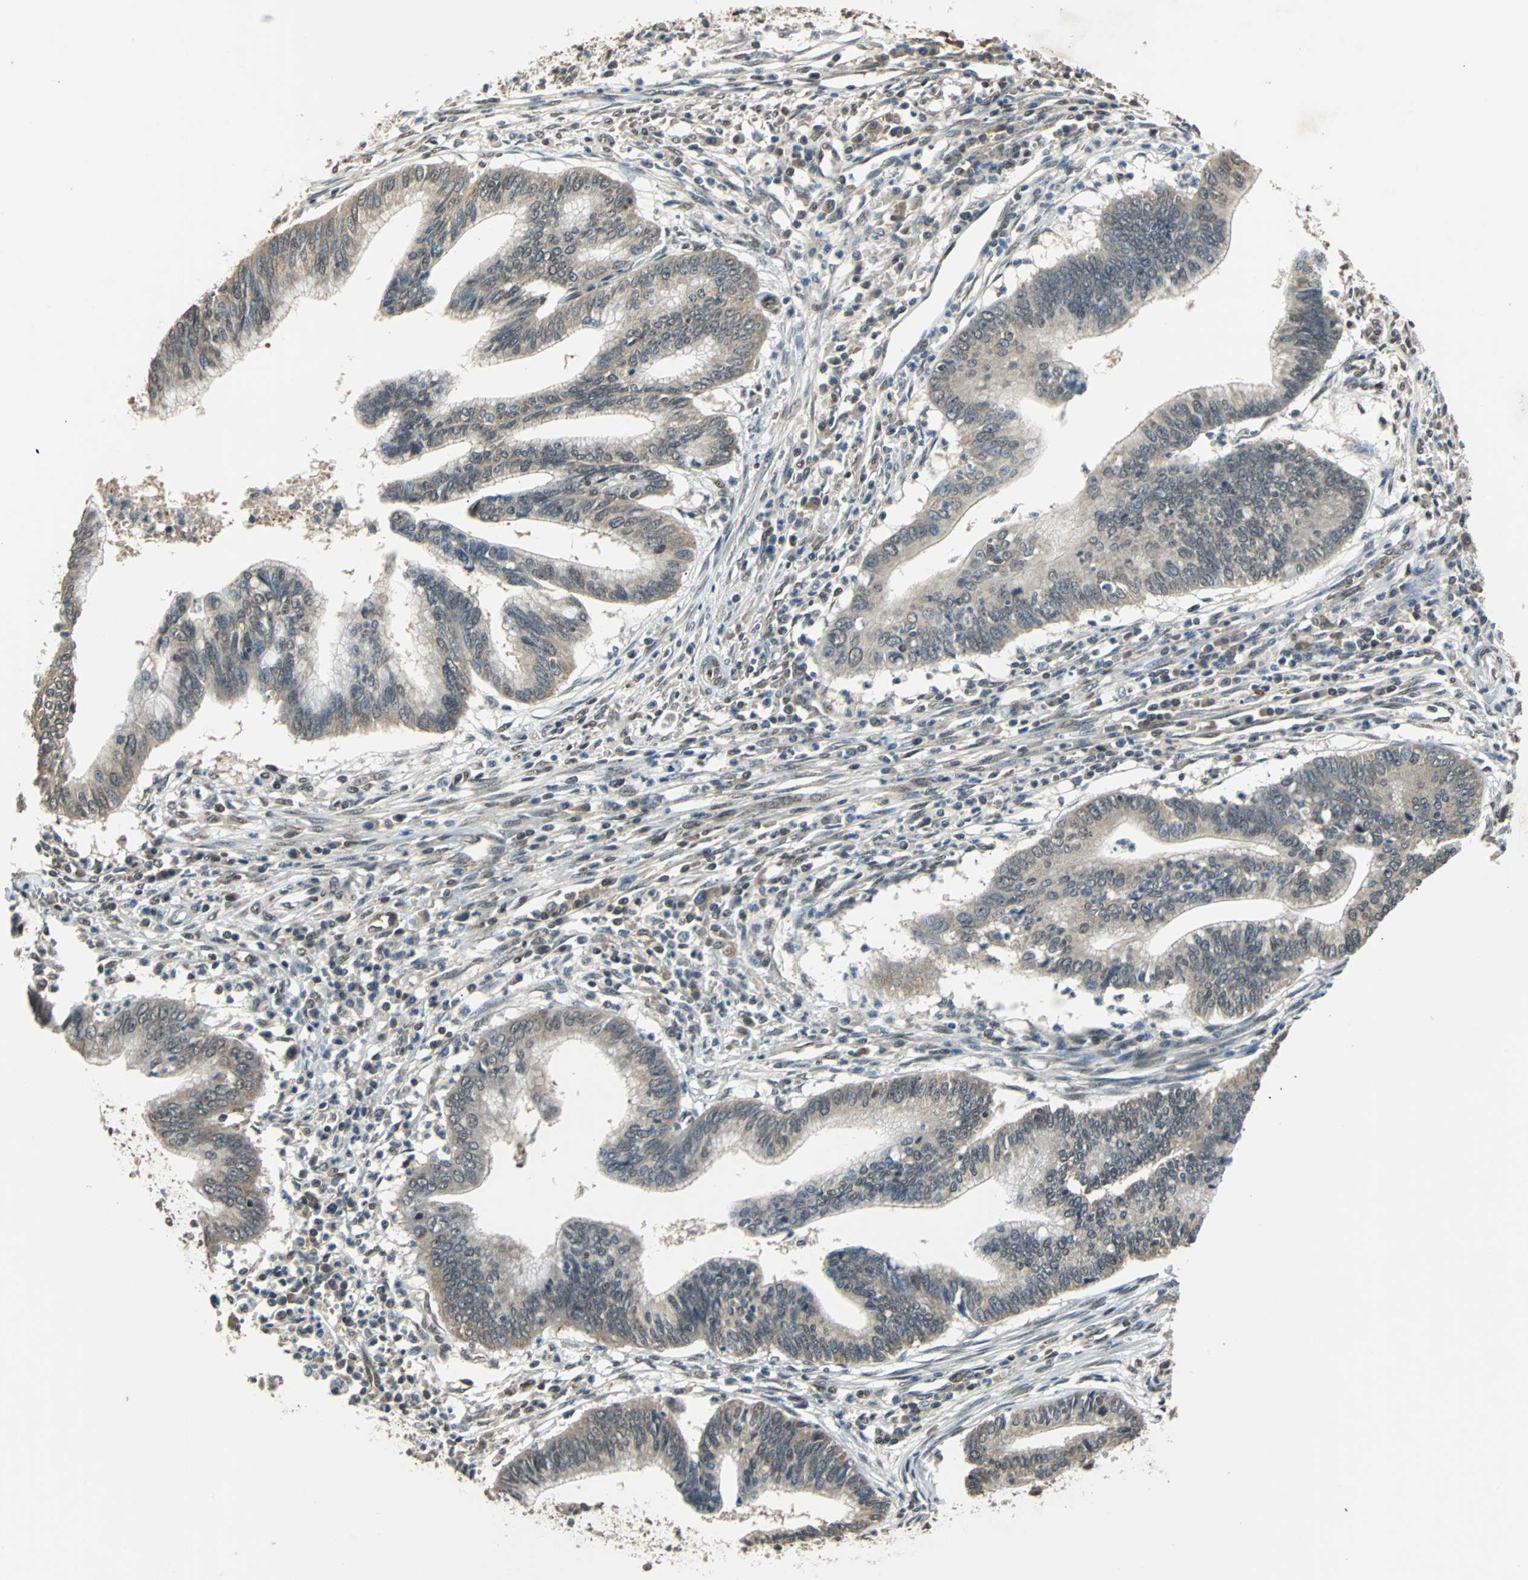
{"staining": {"intensity": "weak", "quantity": ">75%", "location": "cytoplasmic/membranous"}, "tissue": "cervical cancer", "cell_type": "Tumor cells", "image_type": "cancer", "snomed": [{"axis": "morphology", "description": "Adenocarcinoma, NOS"}, {"axis": "topography", "description": "Cervix"}], "caption": "Cervical cancer (adenocarcinoma) stained with a brown dye demonstrates weak cytoplasmic/membranous positive positivity in about >75% of tumor cells.", "gene": "PHC1", "patient": {"sex": "female", "age": 36}}